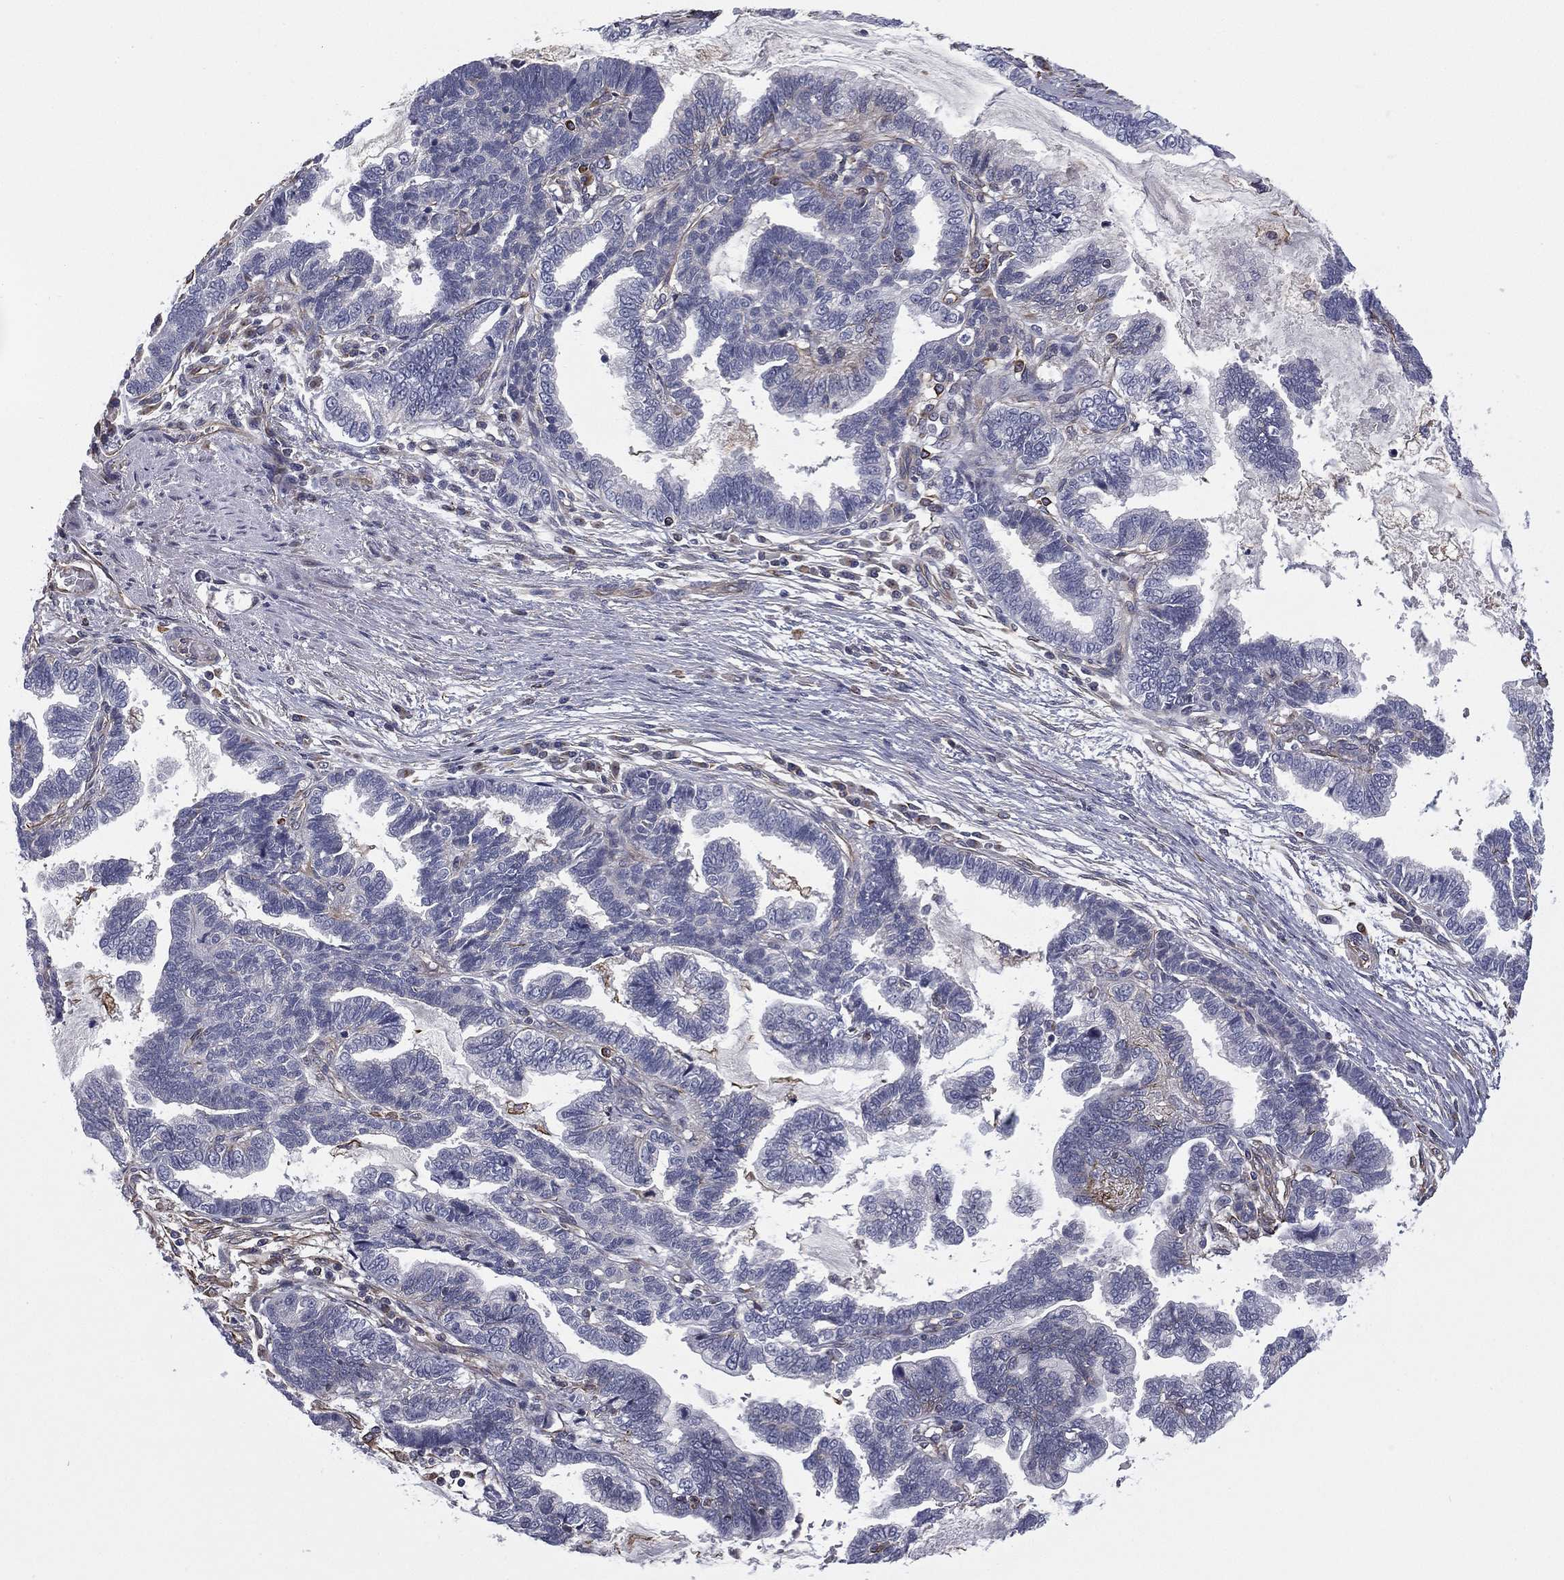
{"staining": {"intensity": "negative", "quantity": "none", "location": "none"}, "tissue": "stomach cancer", "cell_type": "Tumor cells", "image_type": "cancer", "snomed": [{"axis": "morphology", "description": "Adenocarcinoma, NOS"}, {"axis": "topography", "description": "Stomach"}], "caption": "Immunohistochemistry of adenocarcinoma (stomach) demonstrates no expression in tumor cells.", "gene": "SCUBE1", "patient": {"sex": "male", "age": 83}}